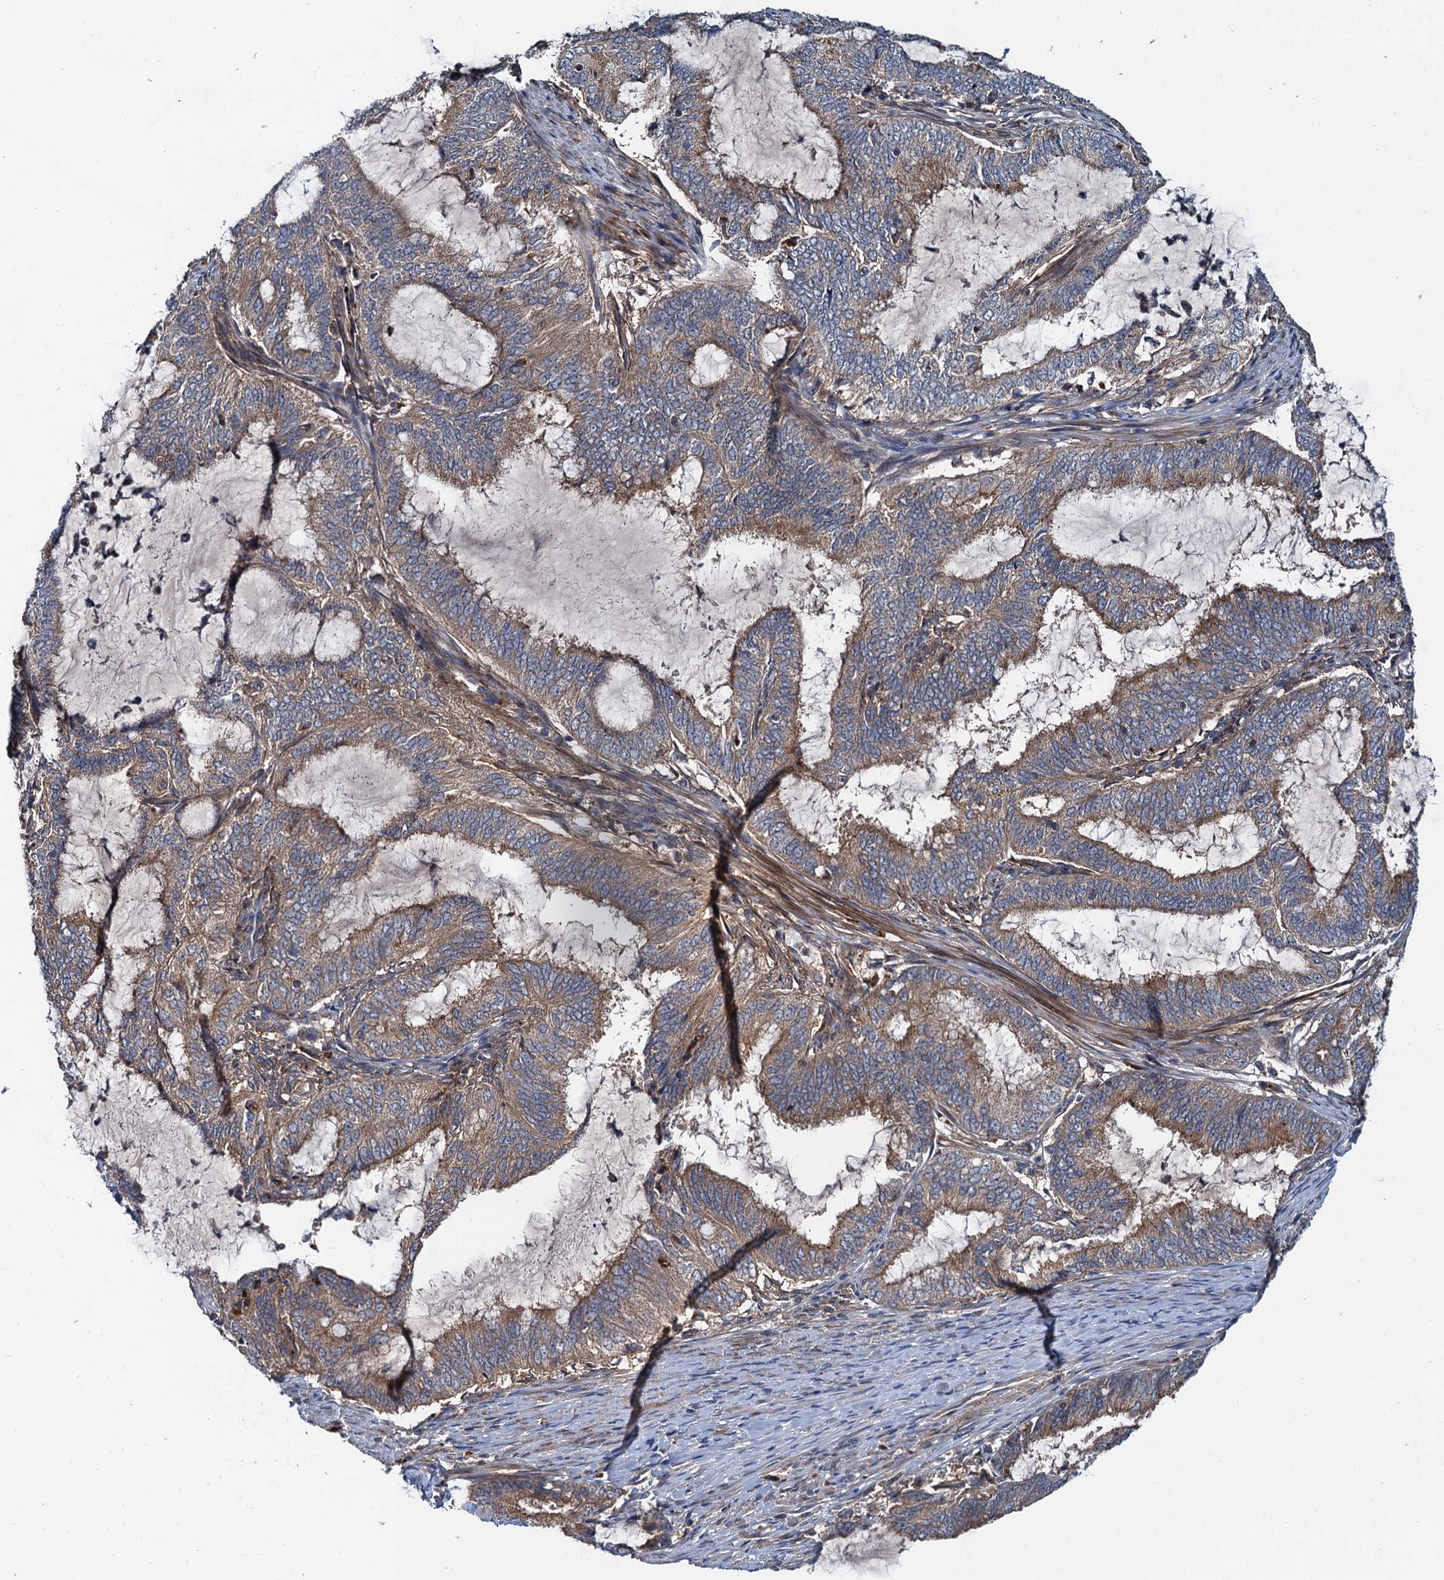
{"staining": {"intensity": "moderate", "quantity": "25%-75%", "location": "cytoplasmic/membranous"}, "tissue": "endometrial cancer", "cell_type": "Tumor cells", "image_type": "cancer", "snomed": [{"axis": "morphology", "description": "Adenocarcinoma, NOS"}, {"axis": "topography", "description": "Endometrium"}], "caption": "Immunohistochemistry staining of endometrial adenocarcinoma, which shows medium levels of moderate cytoplasmic/membranous positivity in approximately 25%-75% of tumor cells indicating moderate cytoplasmic/membranous protein expression. The staining was performed using DAB (3,3'-diaminobenzidine) (brown) for protein detection and nuclei were counterstained in hematoxylin (blue).", "gene": "EFL1", "patient": {"sex": "female", "age": 51}}